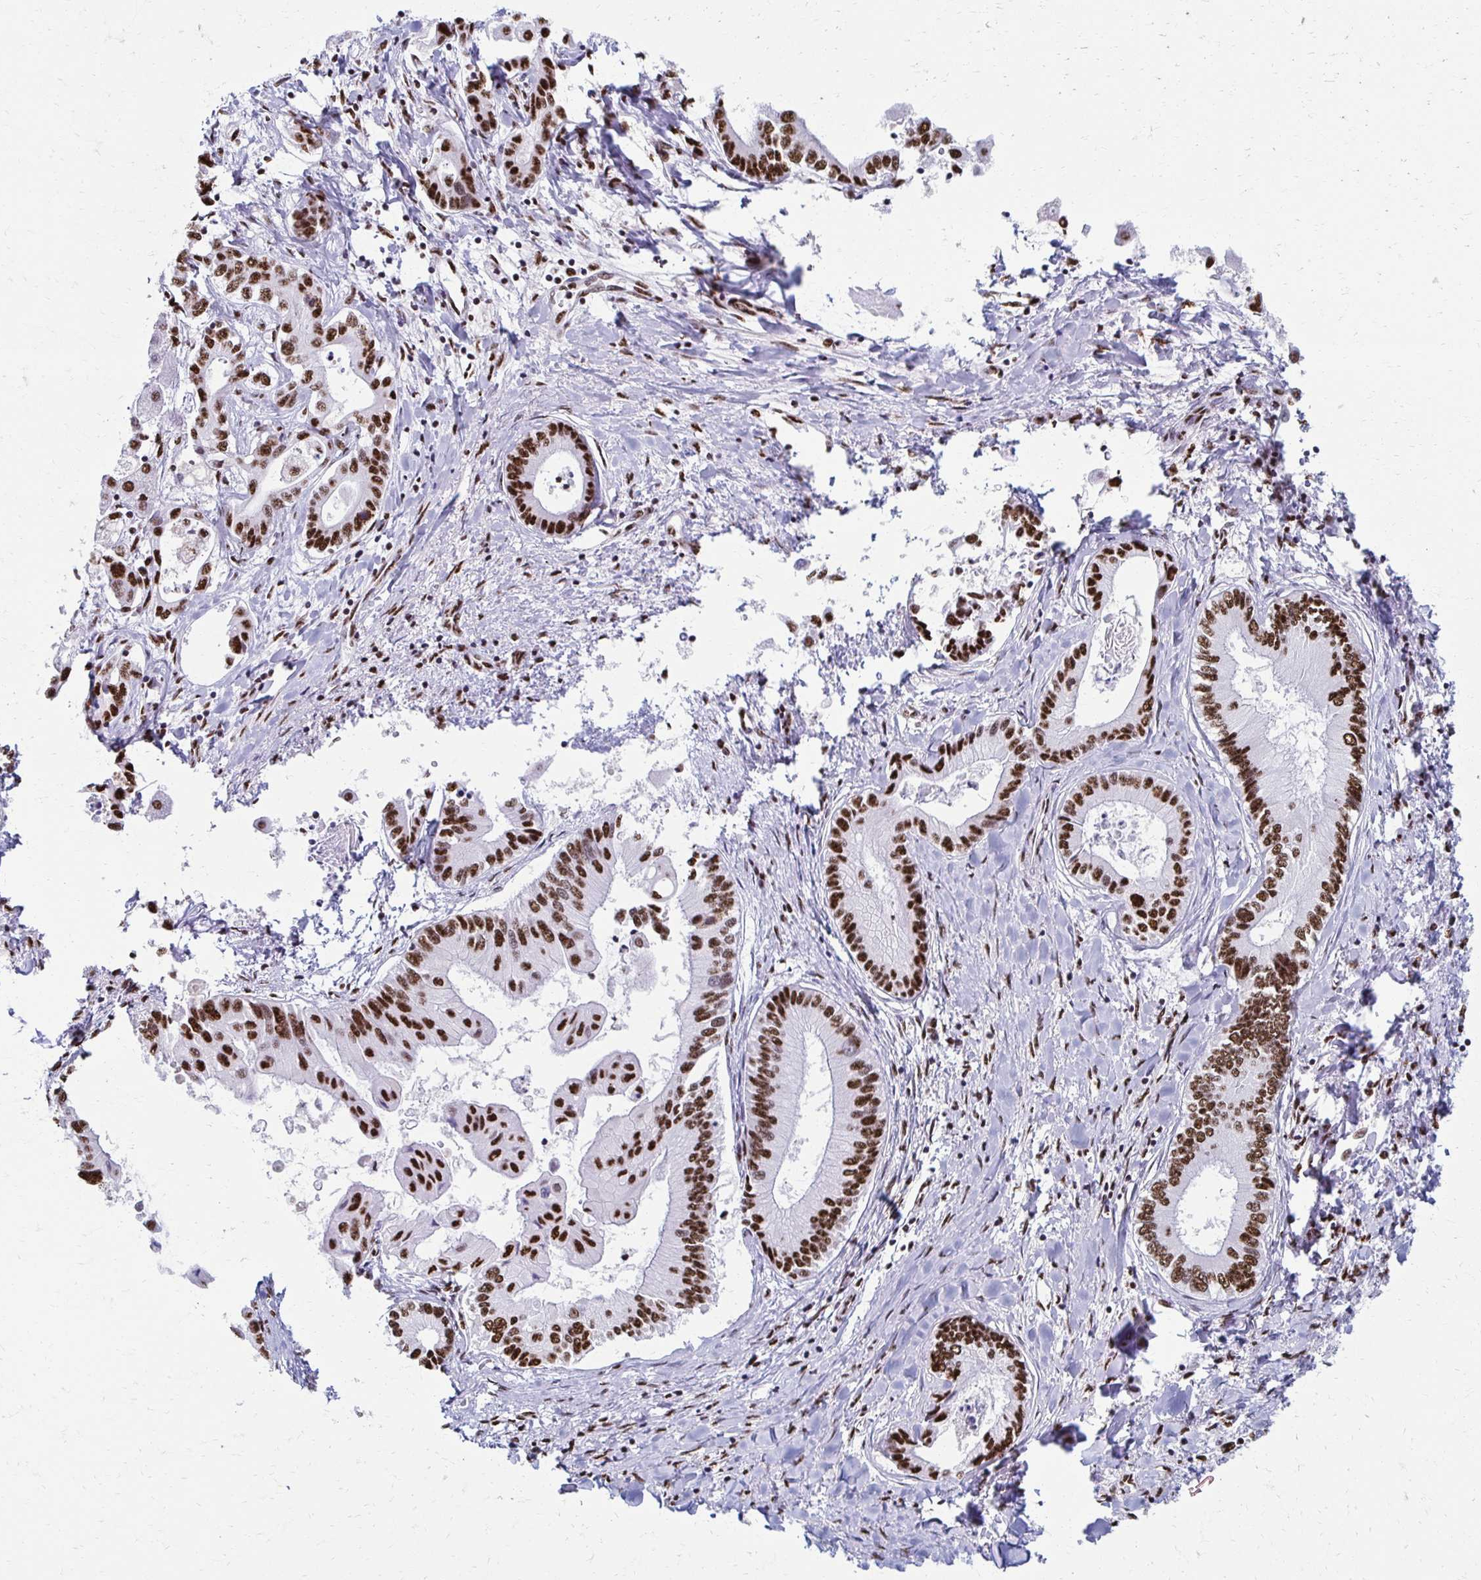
{"staining": {"intensity": "strong", "quantity": ">75%", "location": "nuclear"}, "tissue": "liver cancer", "cell_type": "Tumor cells", "image_type": "cancer", "snomed": [{"axis": "morphology", "description": "Cholangiocarcinoma"}, {"axis": "topography", "description": "Liver"}], "caption": "Tumor cells demonstrate strong nuclear staining in about >75% of cells in liver cancer (cholangiocarcinoma). (DAB = brown stain, brightfield microscopy at high magnification).", "gene": "NONO", "patient": {"sex": "male", "age": 66}}